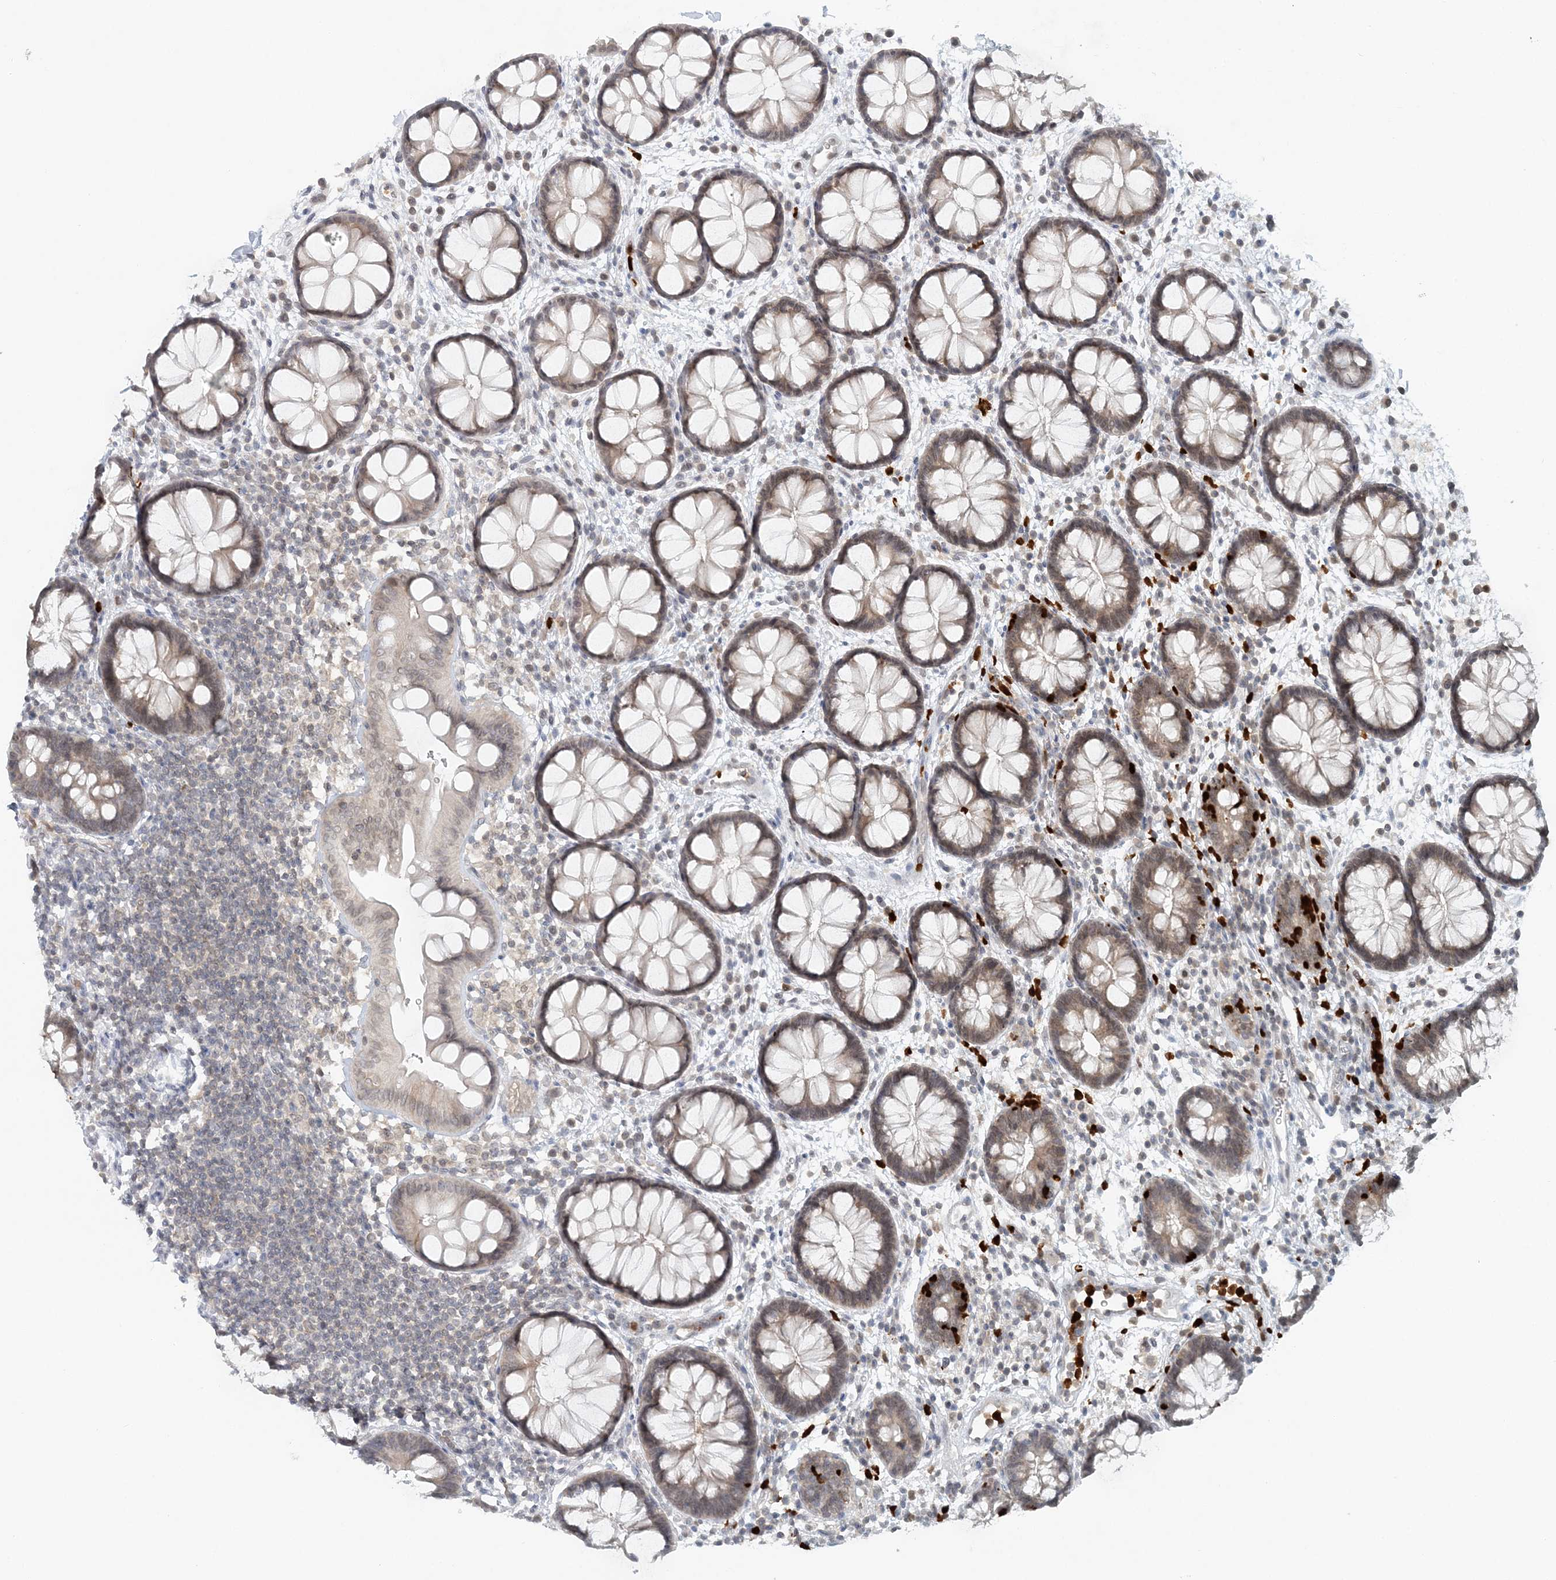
{"staining": {"intensity": "weak", "quantity": "25%-75%", "location": "cytoplasmic/membranous,nuclear"}, "tissue": "rectum", "cell_type": "Glandular cells", "image_type": "normal", "snomed": [{"axis": "morphology", "description": "Normal tissue, NOS"}, {"axis": "topography", "description": "Rectum"}], "caption": "IHC of benign human rectum reveals low levels of weak cytoplasmic/membranous,nuclear staining in approximately 25%-75% of glandular cells. The staining is performed using DAB (3,3'-diaminobenzidine) brown chromogen to label protein expression. The nuclei are counter-stained blue using hematoxylin.", "gene": "NUP54", "patient": {"sex": "female", "age": 24}}